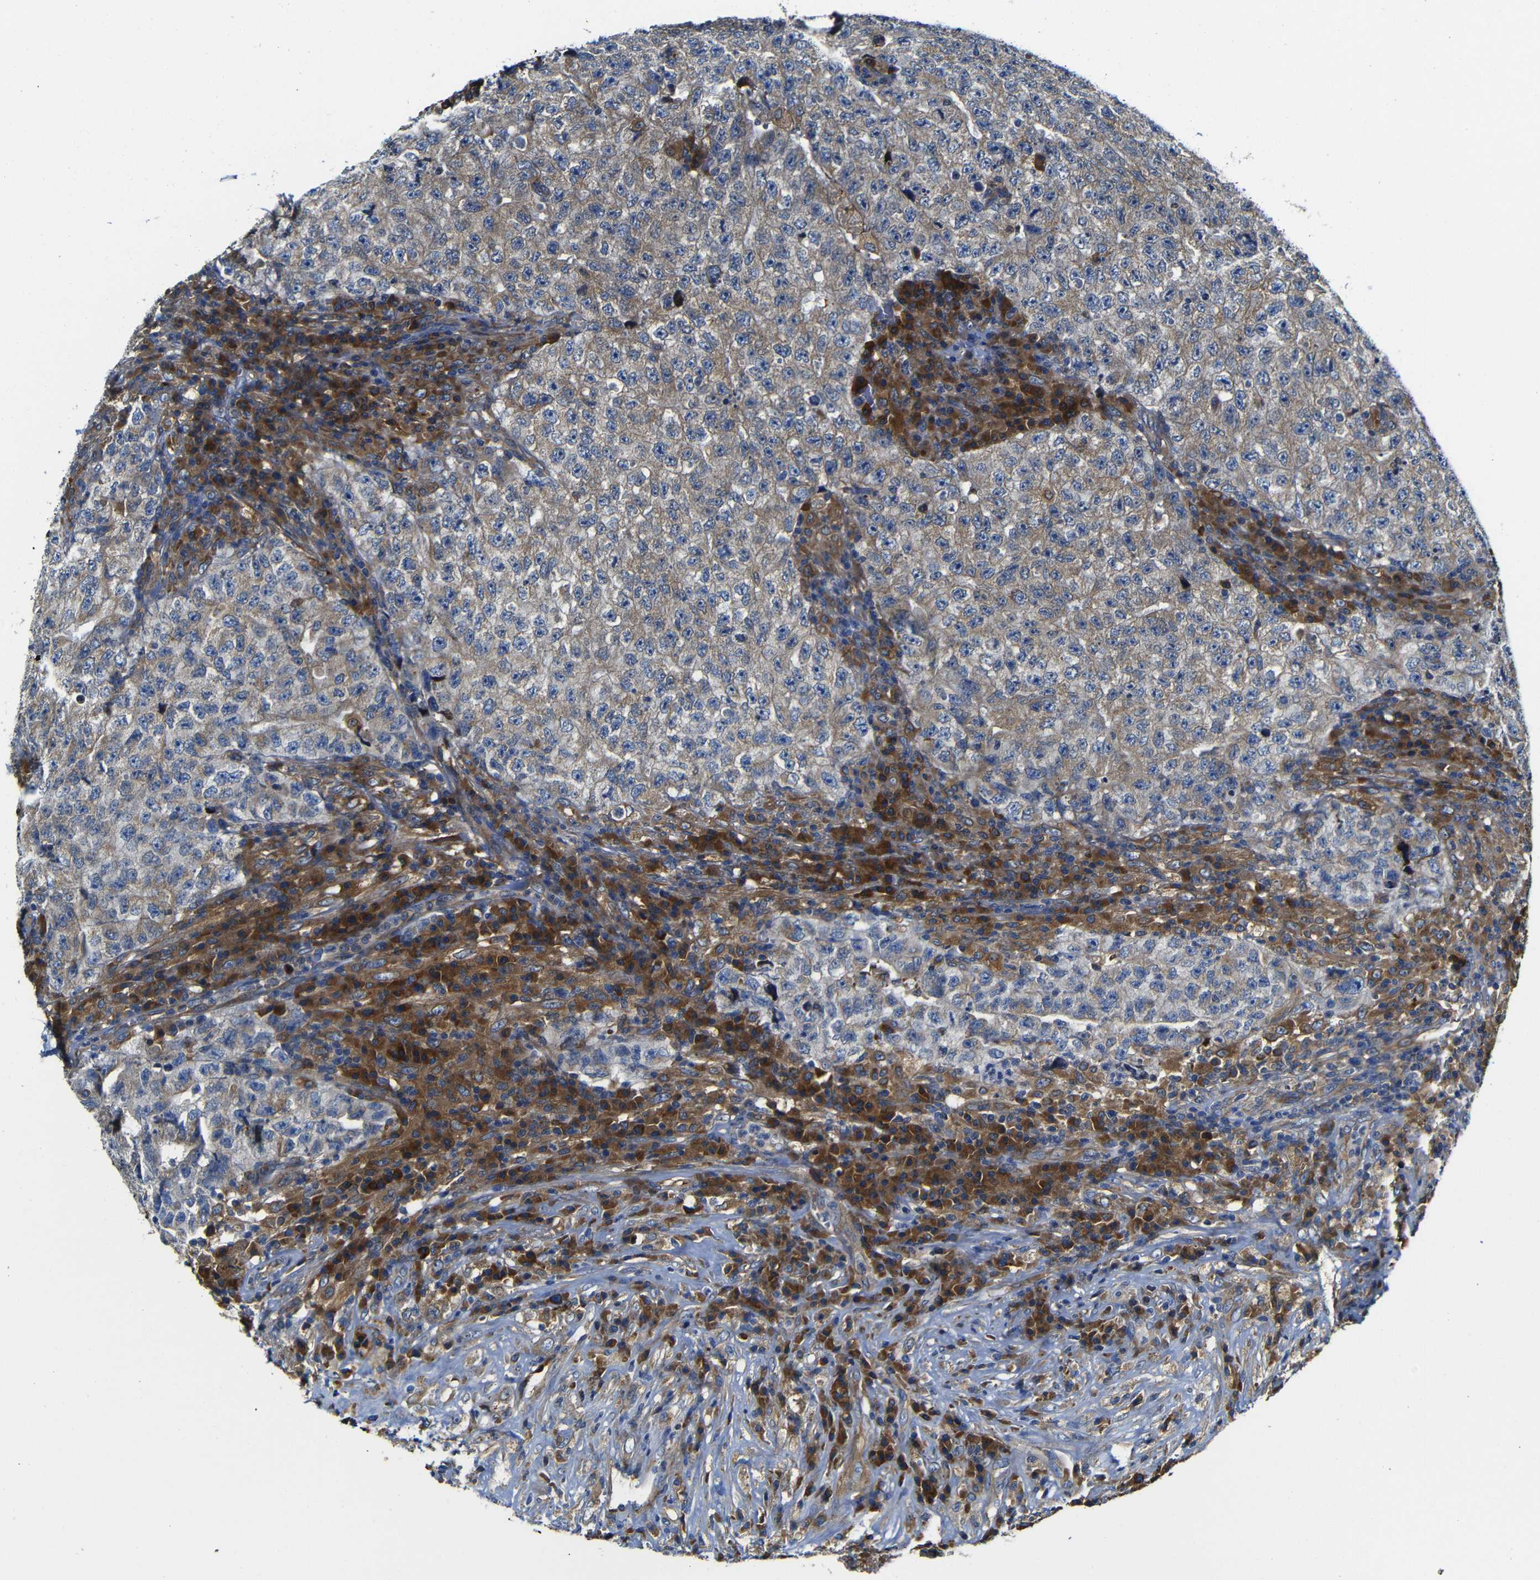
{"staining": {"intensity": "weak", "quantity": ">75%", "location": "cytoplasmic/membranous"}, "tissue": "testis cancer", "cell_type": "Tumor cells", "image_type": "cancer", "snomed": [{"axis": "morphology", "description": "Necrosis, NOS"}, {"axis": "morphology", "description": "Carcinoma, Embryonal, NOS"}, {"axis": "topography", "description": "Testis"}], "caption": "Immunohistochemistry (DAB) staining of human testis cancer (embryonal carcinoma) shows weak cytoplasmic/membranous protein expression in about >75% of tumor cells.", "gene": "CLCC1", "patient": {"sex": "male", "age": 19}}